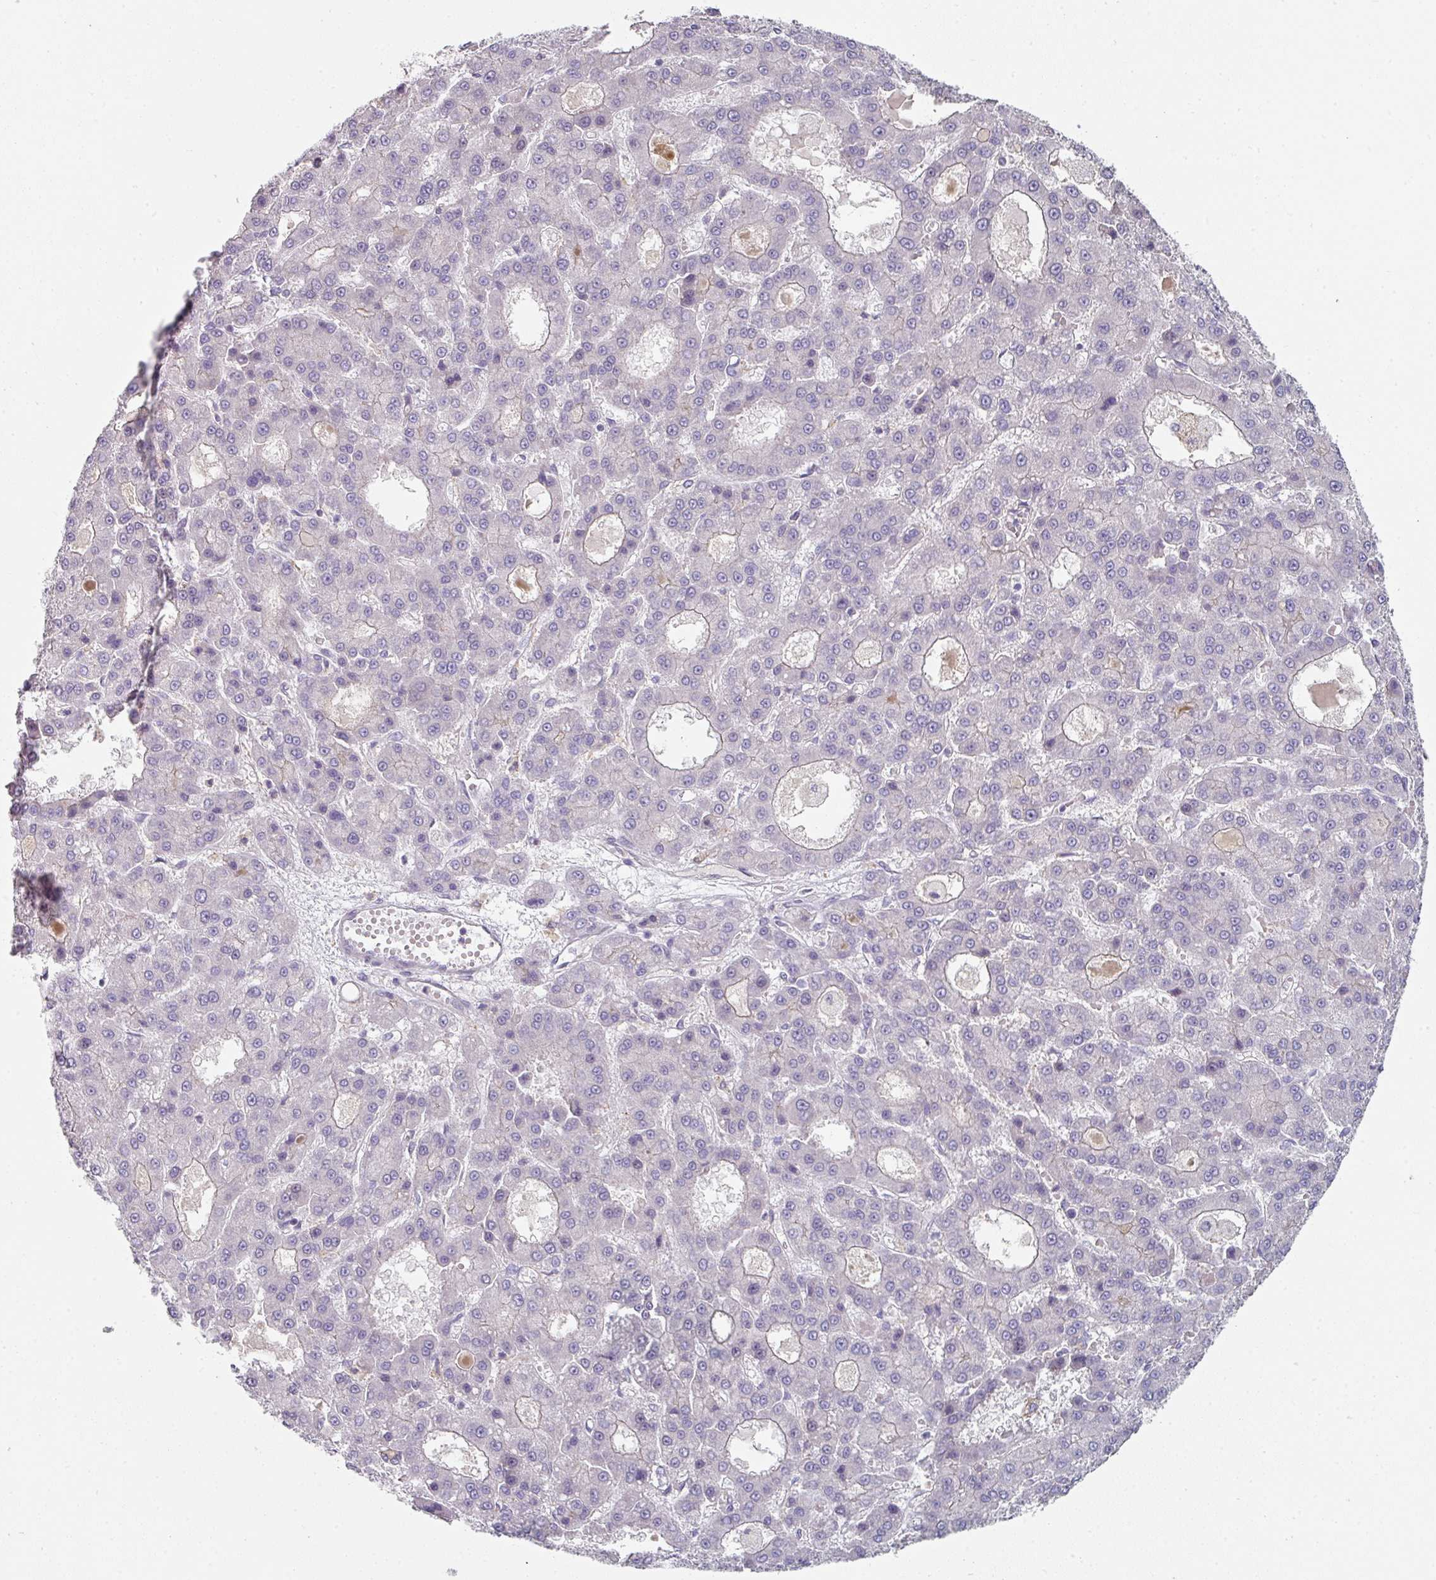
{"staining": {"intensity": "negative", "quantity": "none", "location": "none"}, "tissue": "liver cancer", "cell_type": "Tumor cells", "image_type": "cancer", "snomed": [{"axis": "morphology", "description": "Carcinoma, Hepatocellular, NOS"}, {"axis": "topography", "description": "Liver"}], "caption": "Immunohistochemical staining of human liver cancer (hepatocellular carcinoma) shows no significant staining in tumor cells.", "gene": "WSB2", "patient": {"sex": "male", "age": 70}}